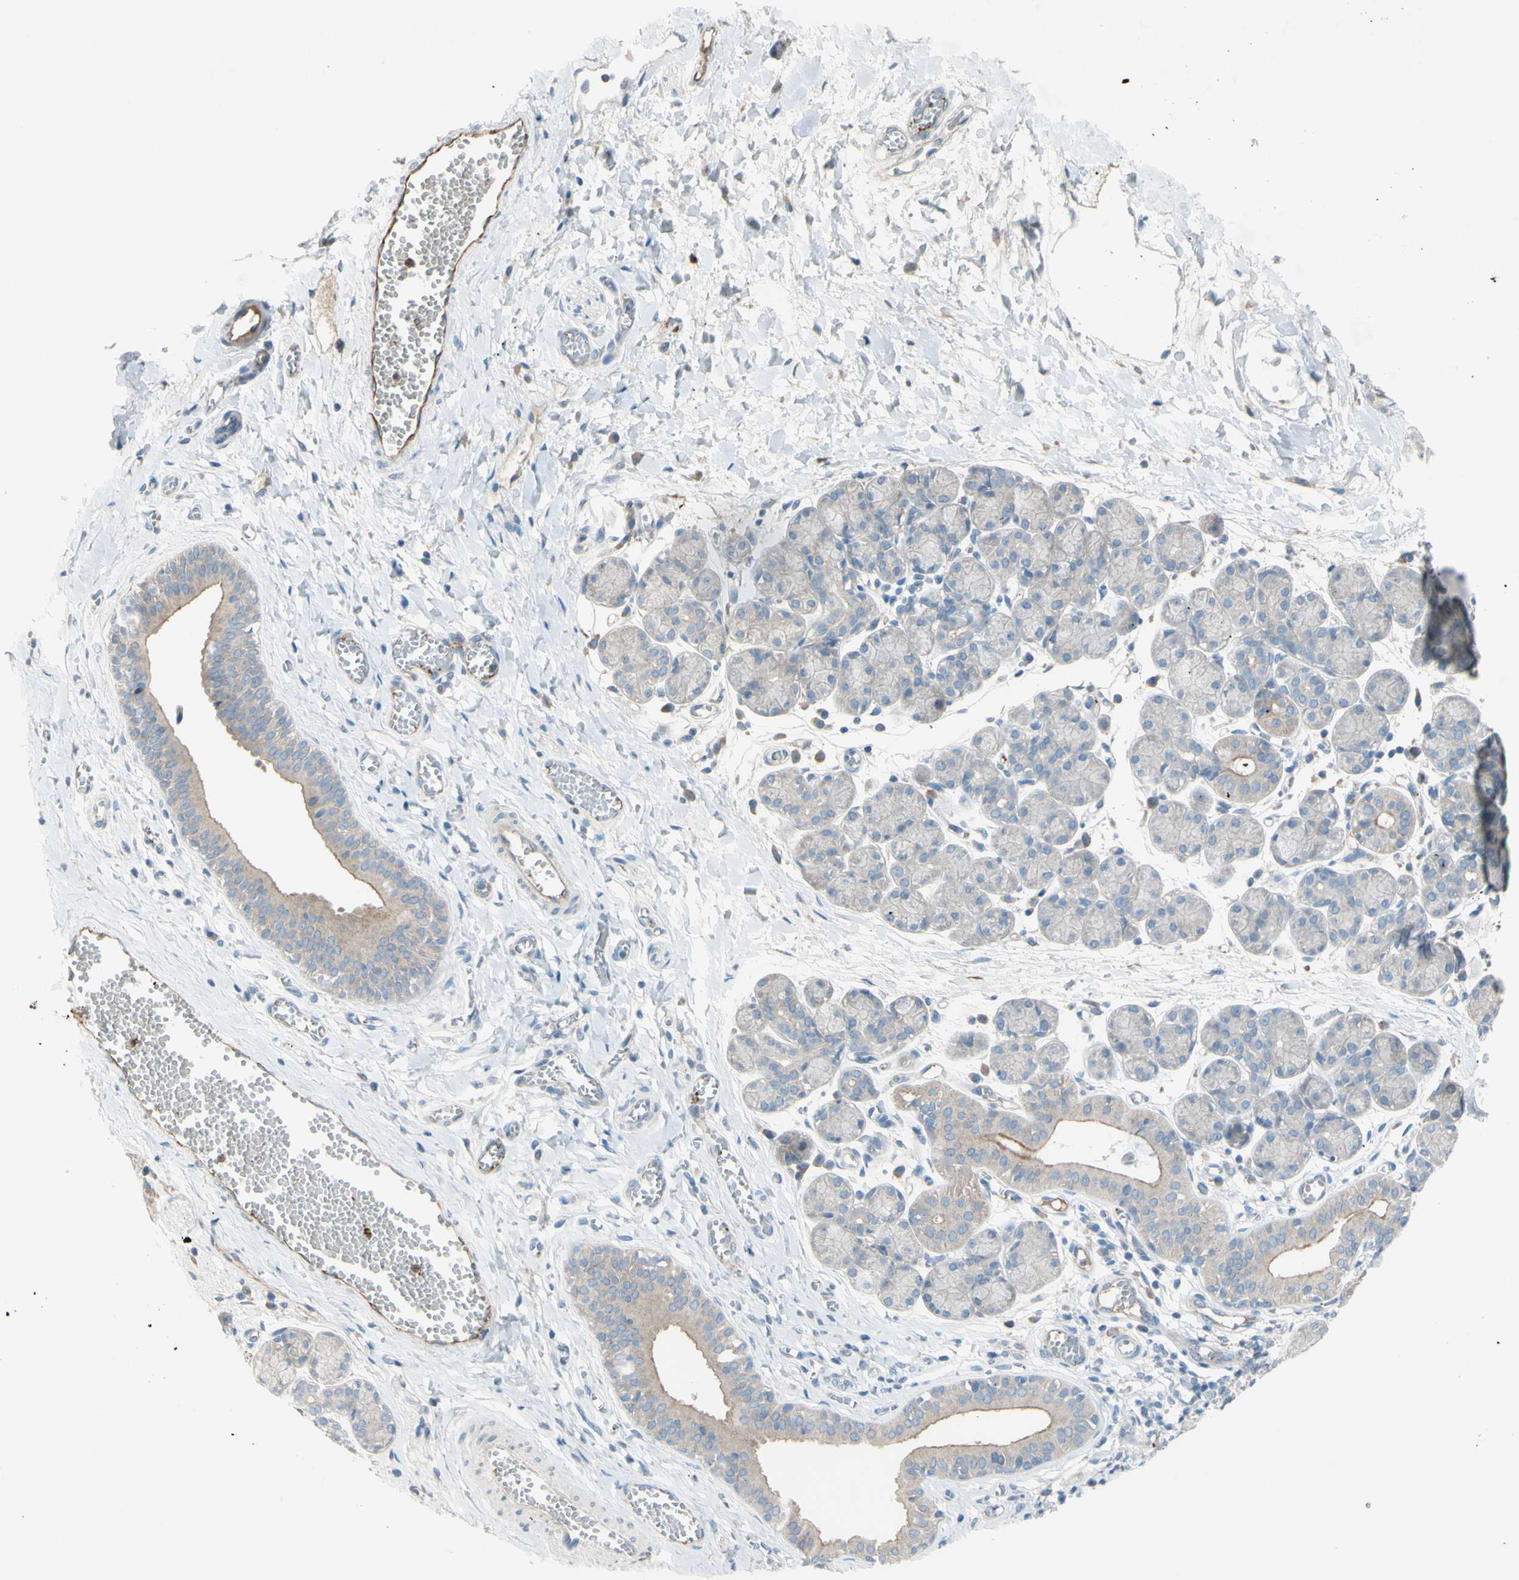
{"staining": {"intensity": "weak", "quantity": "<25%", "location": "cytoplasmic/membranous"}, "tissue": "salivary gland", "cell_type": "Glandular cells", "image_type": "normal", "snomed": [{"axis": "morphology", "description": "Normal tissue, NOS"}, {"axis": "morphology", "description": "Inflammation, NOS"}, {"axis": "topography", "description": "Lymph node"}, {"axis": "topography", "description": "Salivary gland"}], "caption": "IHC image of benign salivary gland: salivary gland stained with DAB (3,3'-diaminobenzidine) exhibits no significant protein expression in glandular cells.", "gene": "ATRN", "patient": {"sex": "male", "age": 3}}